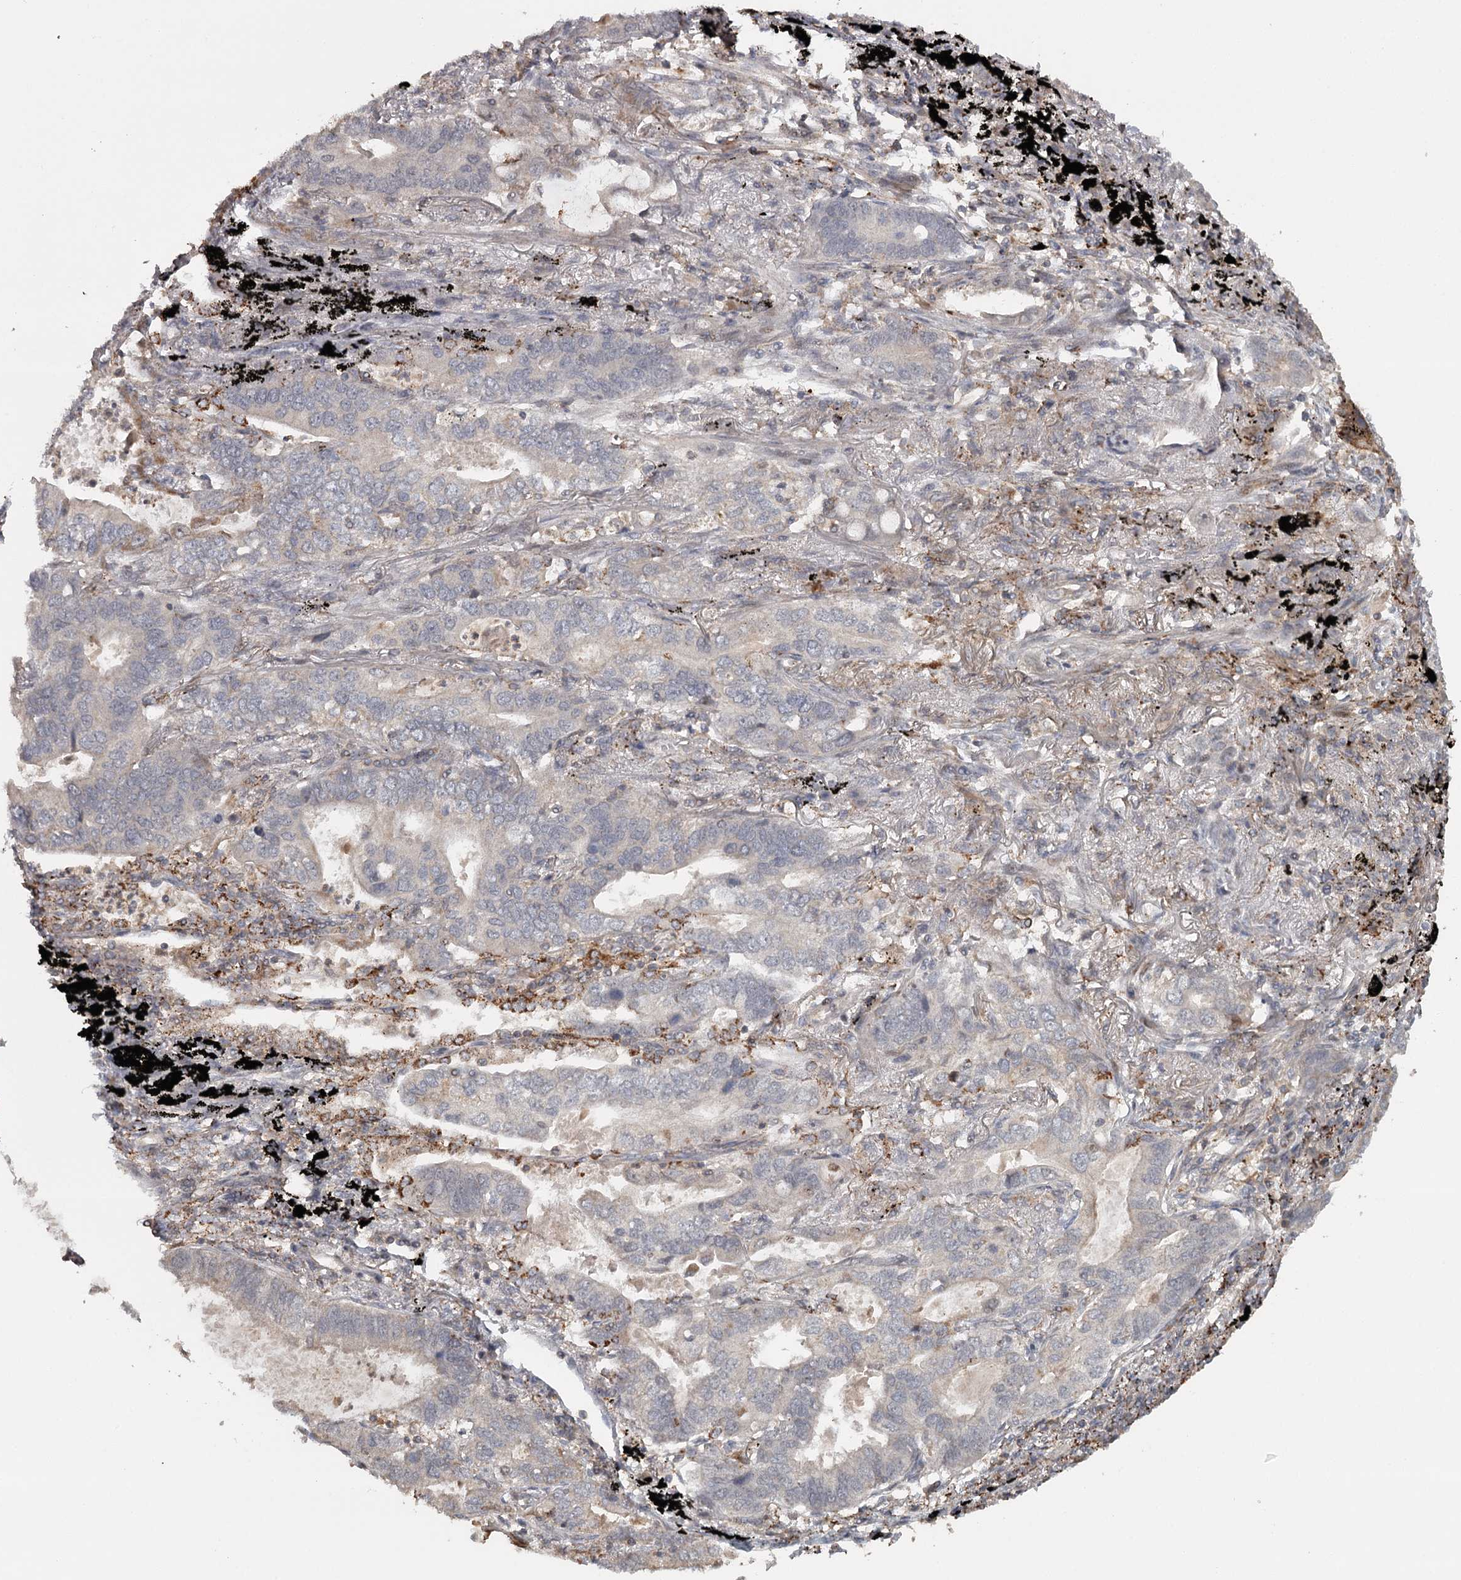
{"staining": {"intensity": "negative", "quantity": "none", "location": "none"}, "tissue": "lung cancer", "cell_type": "Tumor cells", "image_type": "cancer", "snomed": [{"axis": "morphology", "description": "Adenocarcinoma, NOS"}, {"axis": "topography", "description": "Lung"}], "caption": "Adenocarcinoma (lung) stained for a protein using immunohistochemistry (IHC) demonstrates no staining tumor cells.", "gene": "FAXC", "patient": {"sex": "male", "age": 67}}